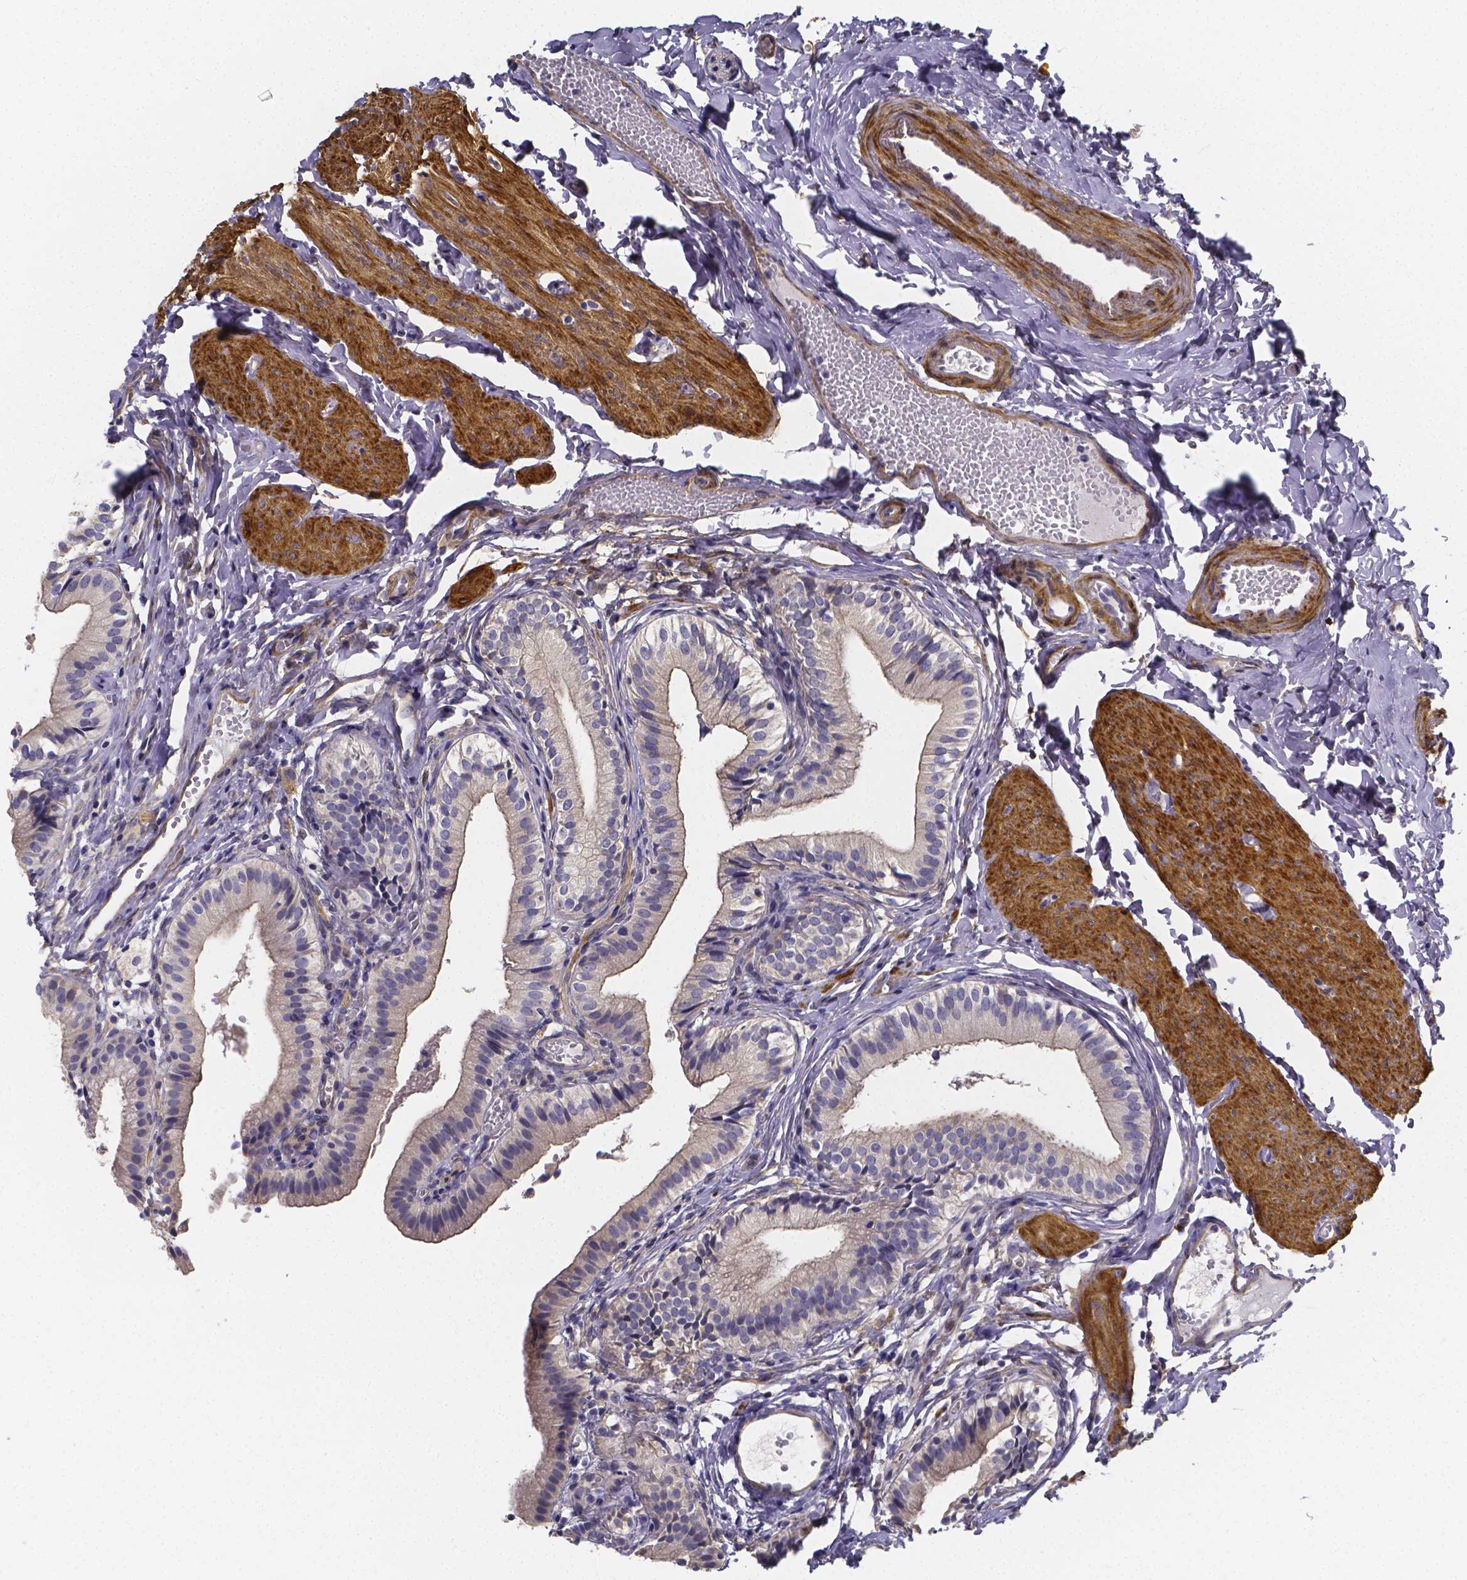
{"staining": {"intensity": "negative", "quantity": "none", "location": "none"}, "tissue": "gallbladder", "cell_type": "Glandular cells", "image_type": "normal", "snomed": [{"axis": "morphology", "description": "Normal tissue, NOS"}, {"axis": "topography", "description": "Gallbladder"}], "caption": "Micrograph shows no protein staining in glandular cells of normal gallbladder. Brightfield microscopy of immunohistochemistry stained with DAB (brown) and hematoxylin (blue), captured at high magnification.", "gene": "RERG", "patient": {"sex": "female", "age": 47}}